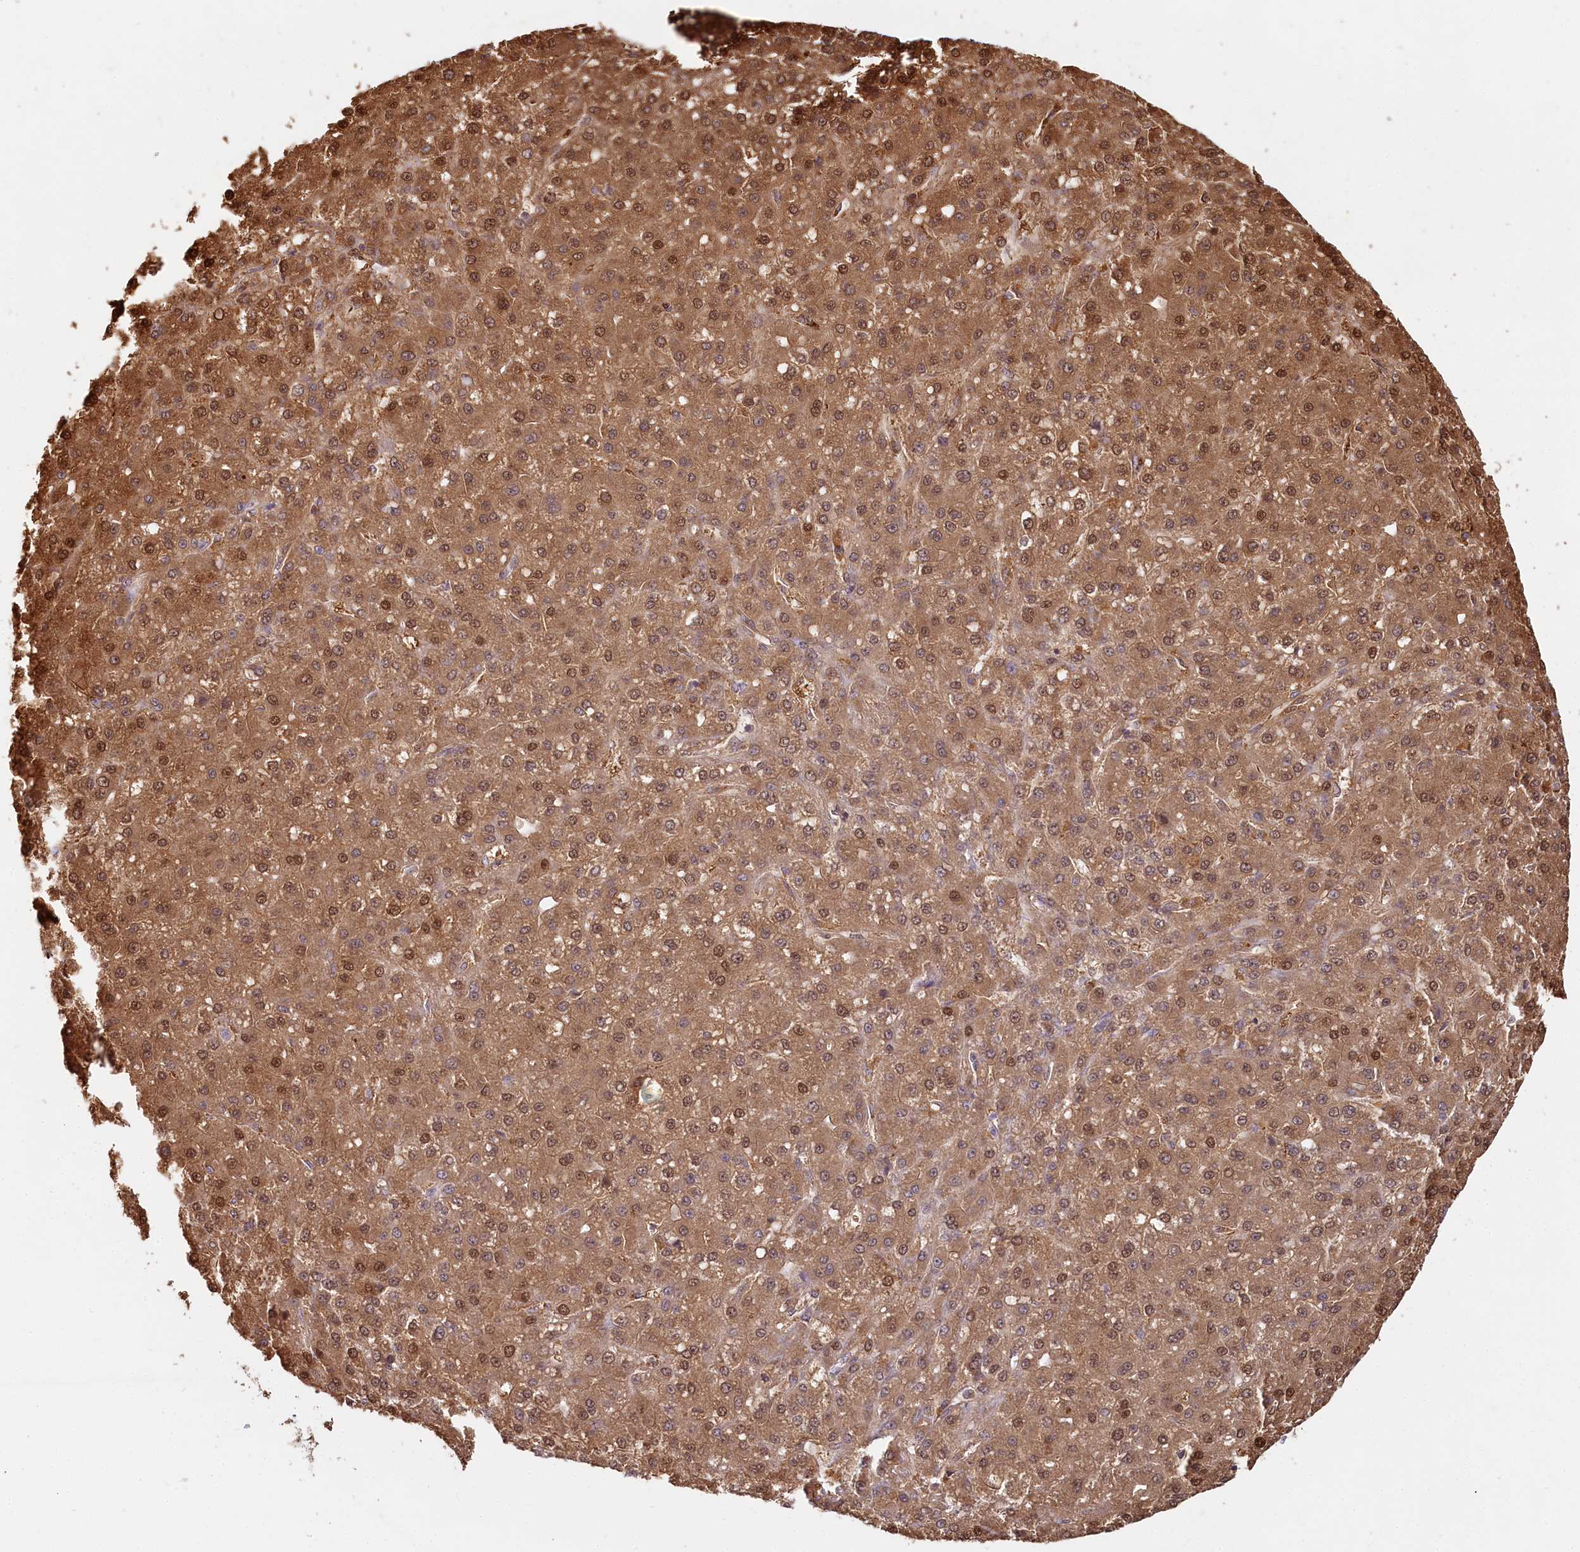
{"staining": {"intensity": "moderate", "quantity": ">75%", "location": "cytoplasmic/membranous,nuclear"}, "tissue": "liver cancer", "cell_type": "Tumor cells", "image_type": "cancer", "snomed": [{"axis": "morphology", "description": "Carcinoma, Hepatocellular, NOS"}, {"axis": "topography", "description": "Liver"}], "caption": "This histopathology image demonstrates immunohistochemistry staining of liver cancer, with medium moderate cytoplasmic/membranous and nuclear staining in approximately >75% of tumor cells.", "gene": "HPD", "patient": {"sex": "male", "age": 67}}